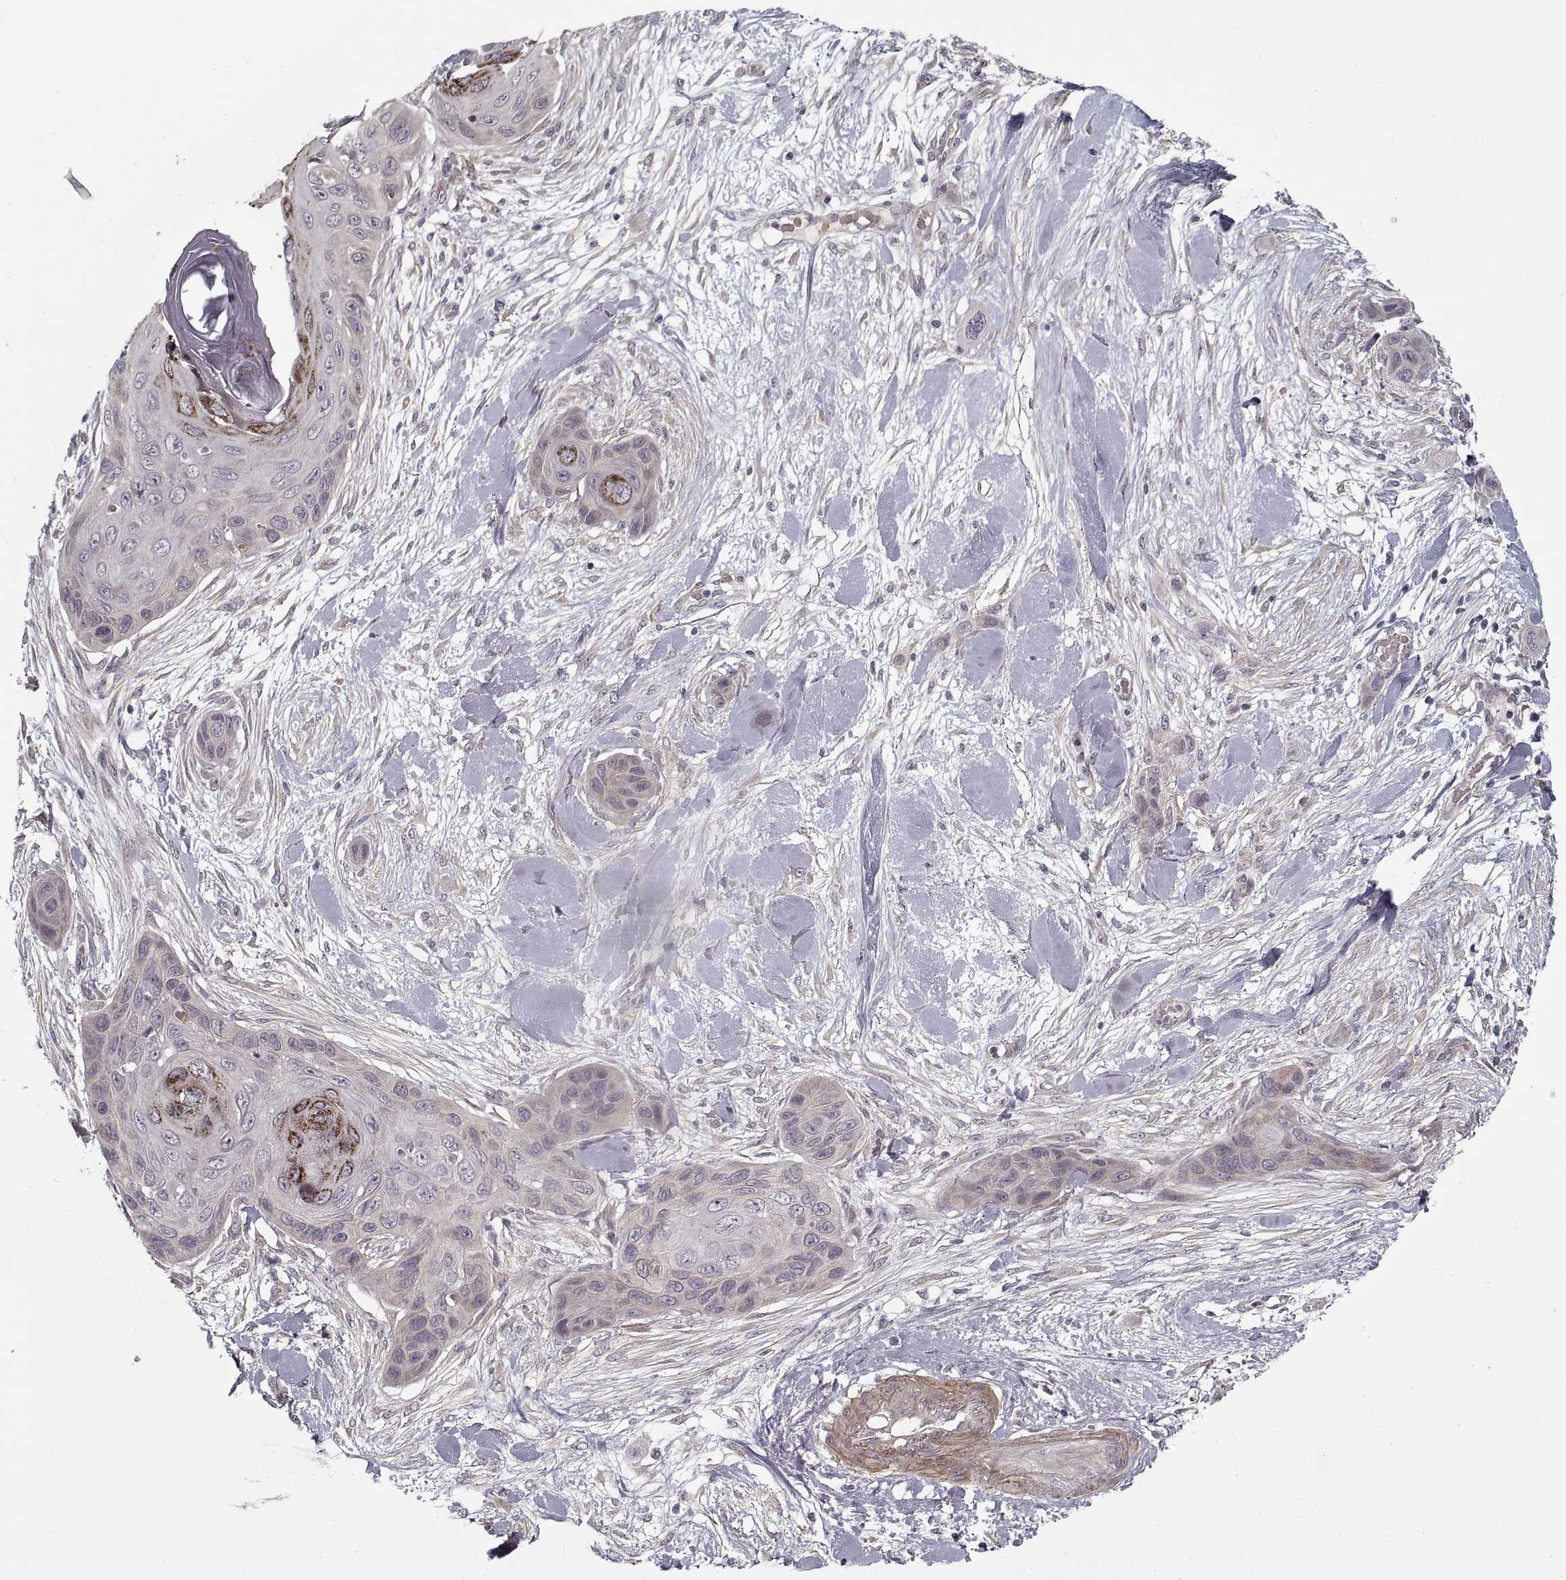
{"staining": {"intensity": "negative", "quantity": "none", "location": "none"}, "tissue": "skin cancer", "cell_type": "Tumor cells", "image_type": "cancer", "snomed": [{"axis": "morphology", "description": "Squamous cell carcinoma, NOS"}, {"axis": "topography", "description": "Skin"}], "caption": "The immunohistochemistry histopathology image has no significant positivity in tumor cells of skin cancer tissue.", "gene": "LAMB2", "patient": {"sex": "male", "age": 82}}